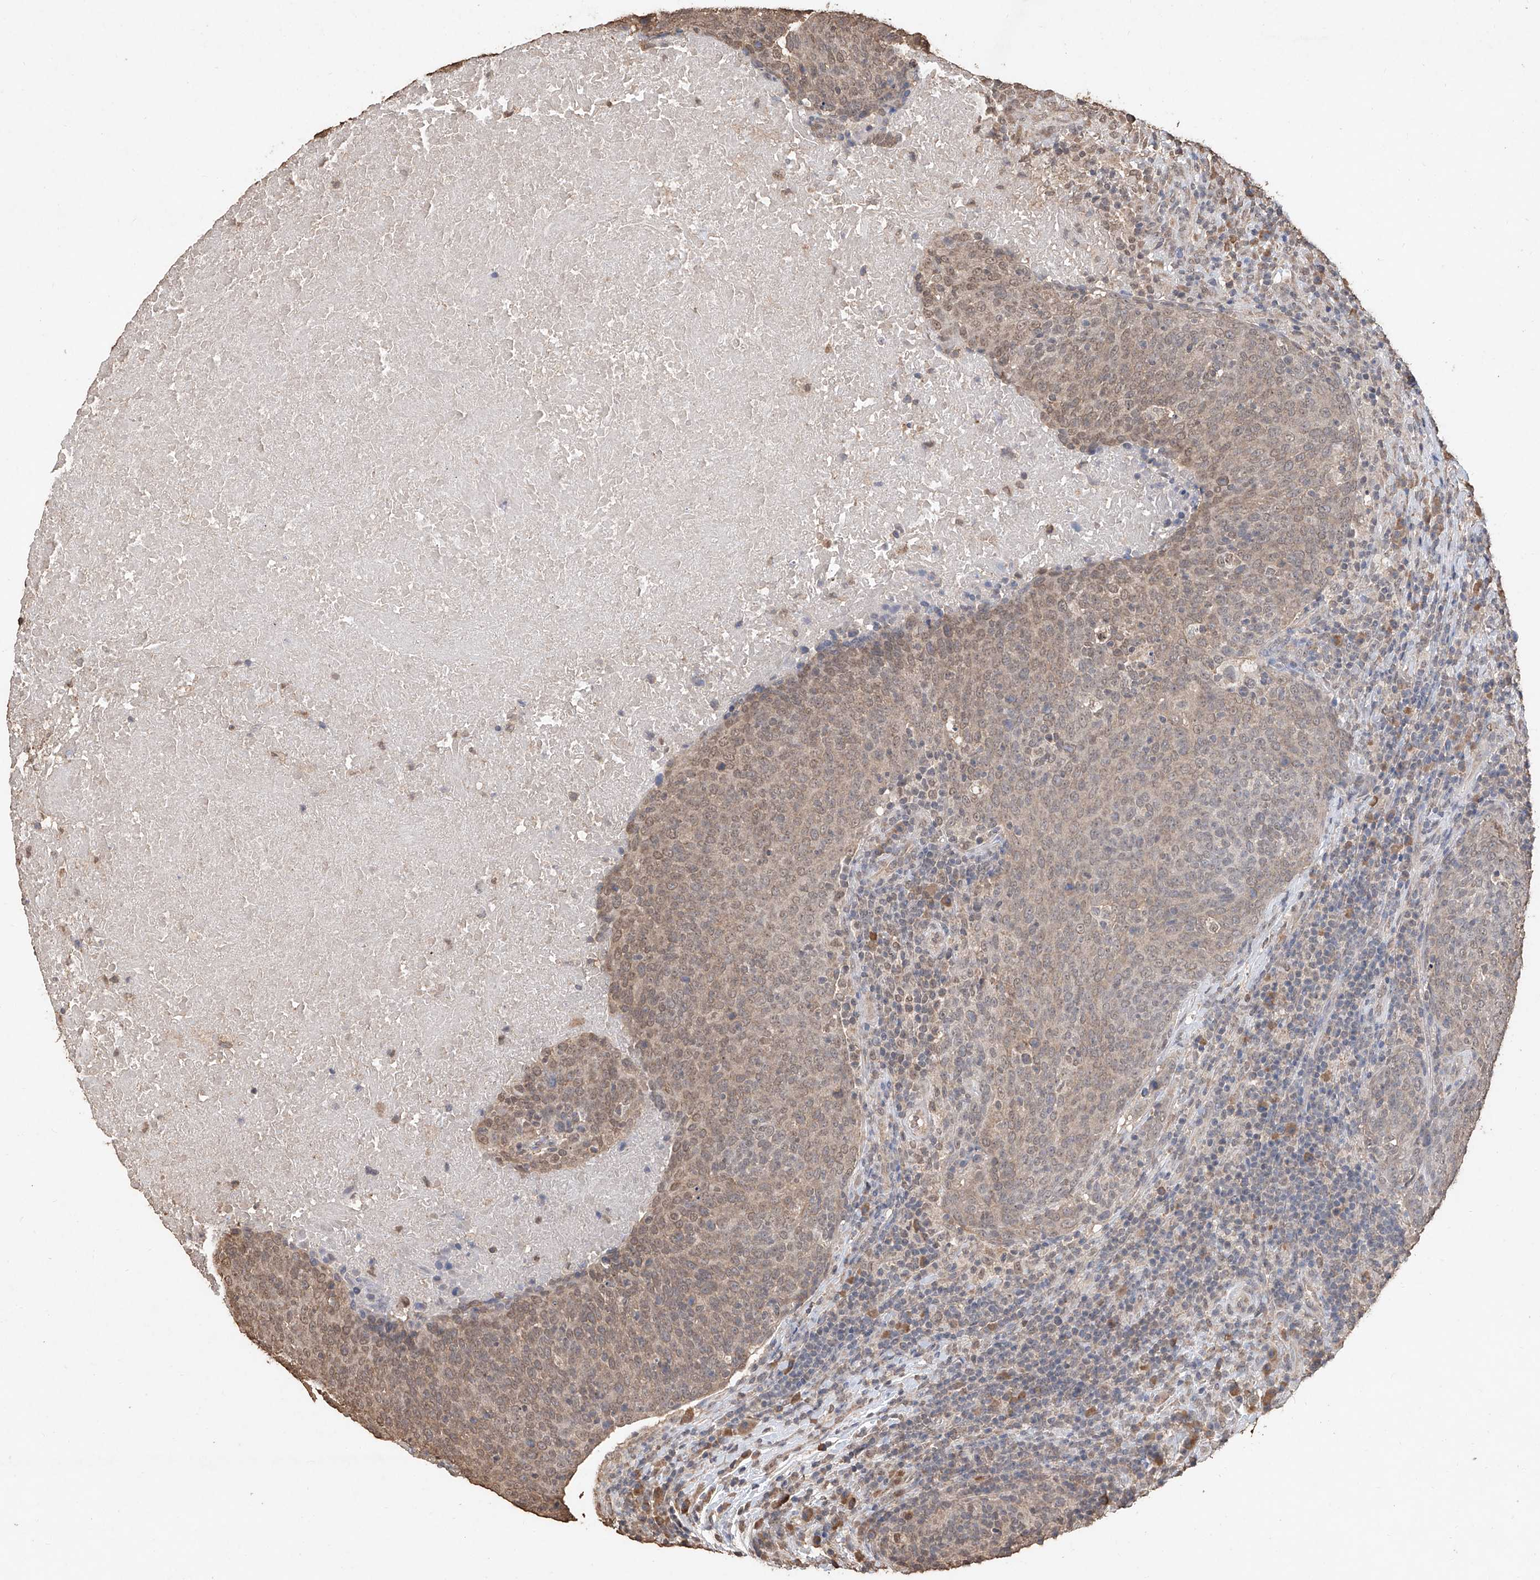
{"staining": {"intensity": "weak", "quantity": ">75%", "location": "cytoplasmic/membranous,nuclear"}, "tissue": "head and neck cancer", "cell_type": "Tumor cells", "image_type": "cancer", "snomed": [{"axis": "morphology", "description": "Squamous cell carcinoma, NOS"}, {"axis": "morphology", "description": "Squamous cell carcinoma, metastatic, NOS"}, {"axis": "topography", "description": "Lymph node"}, {"axis": "topography", "description": "Head-Neck"}], "caption": "Immunohistochemical staining of human metastatic squamous cell carcinoma (head and neck) shows low levels of weak cytoplasmic/membranous and nuclear protein positivity in about >75% of tumor cells.", "gene": "ELOVL1", "patient": {"sex": "male", "age": 62}}